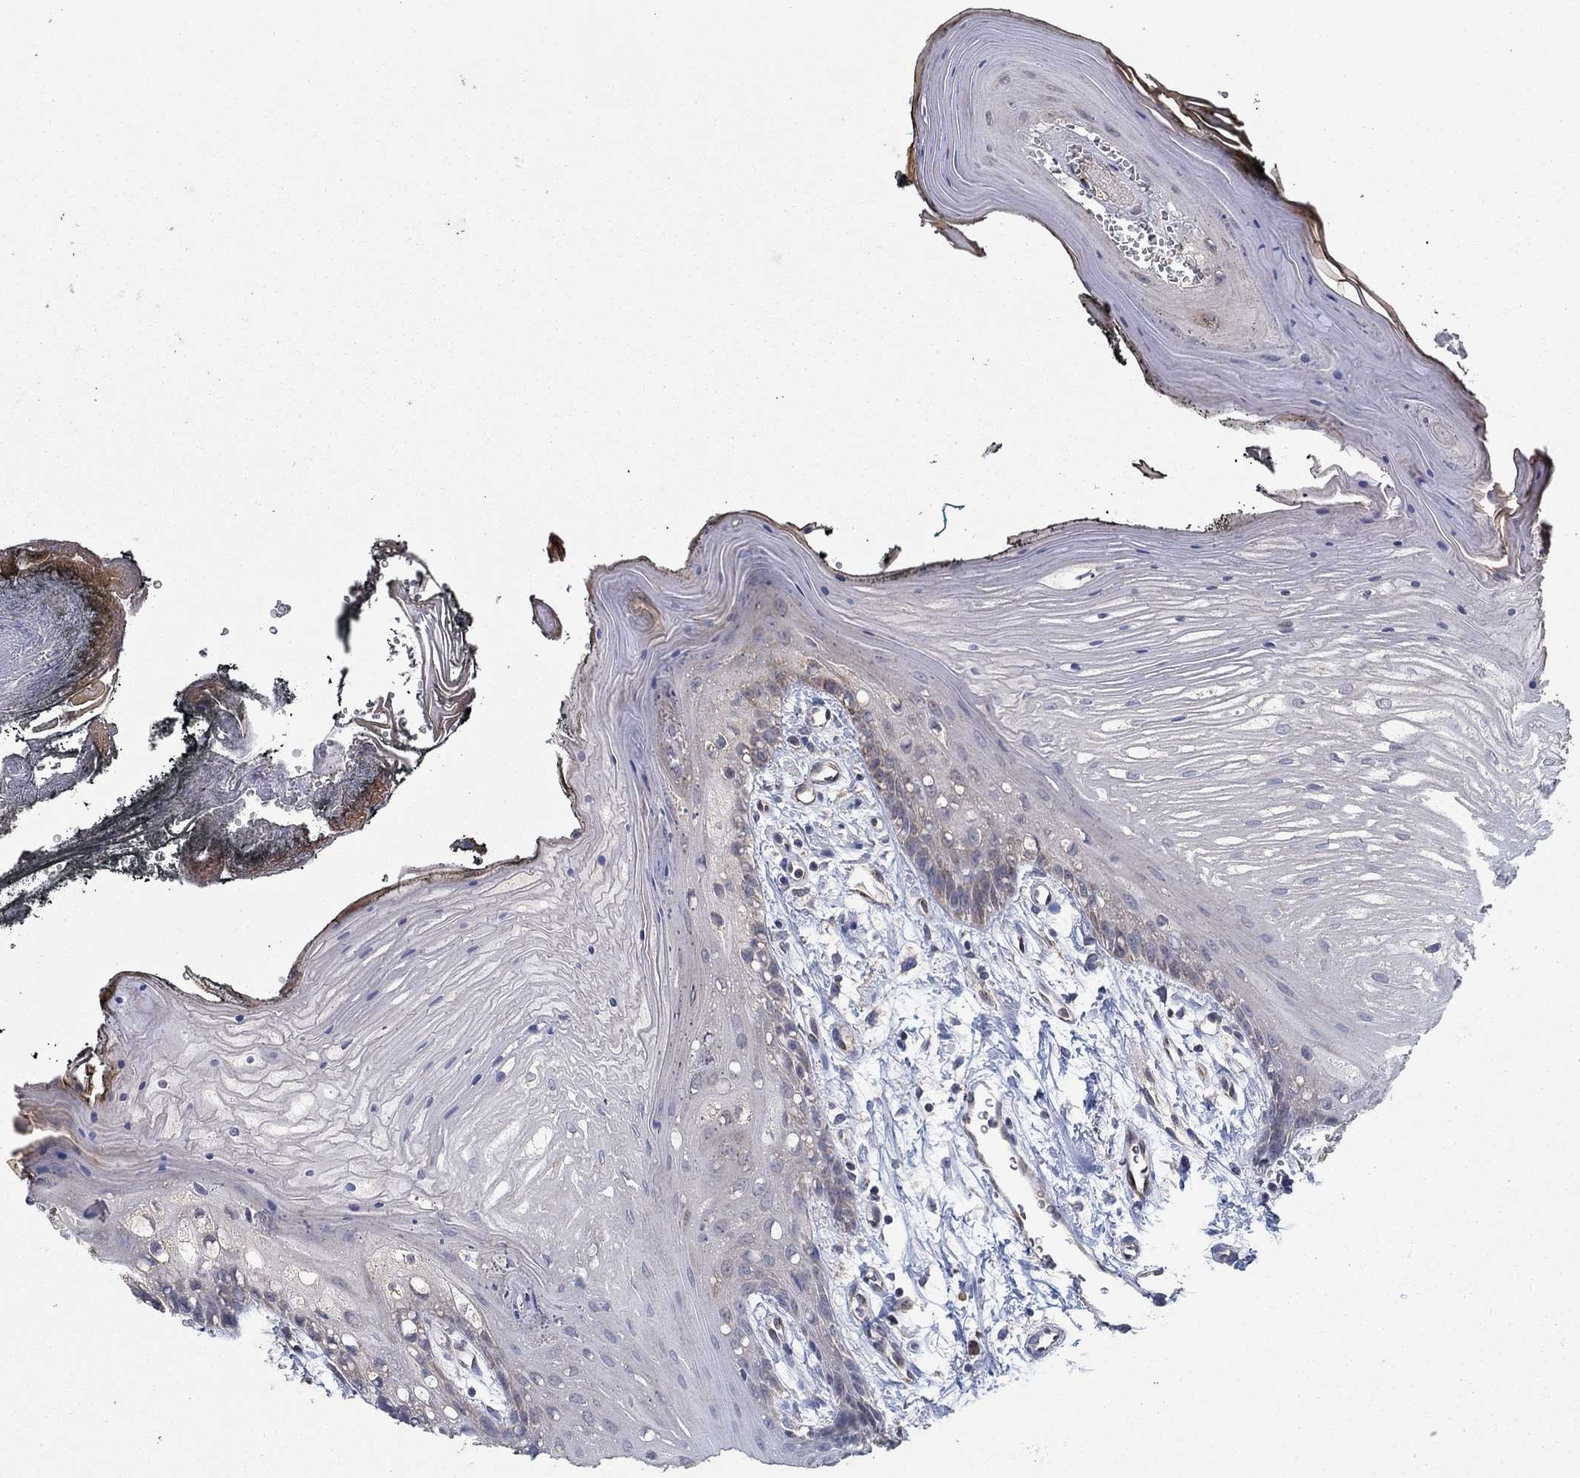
{"staining": {"intensity": "negative", "quantity": "none", "location": "none"}, "tissue": "oral mucosa", "cell_type": "Squamous epithelial cells", "image_type": "normal", "snomed": [{"axis": "morphology", "description": "Normal tissue, NOS"}, {"axis": "morphology", "description": "Squamous cell carcinoma, NOS"}, {"axis": "topography", "description": "Oral tissue"}, {"axis": "topography", "description": "Head-Neck"}], "caption": "Immunohistochemistry histopathology image of normal oral mucosa stained for a protein (brown), which shows no positivity in squamous epithelial cells.", "gene": "HID1", "patient": {"sex": "male", "age": 65}}